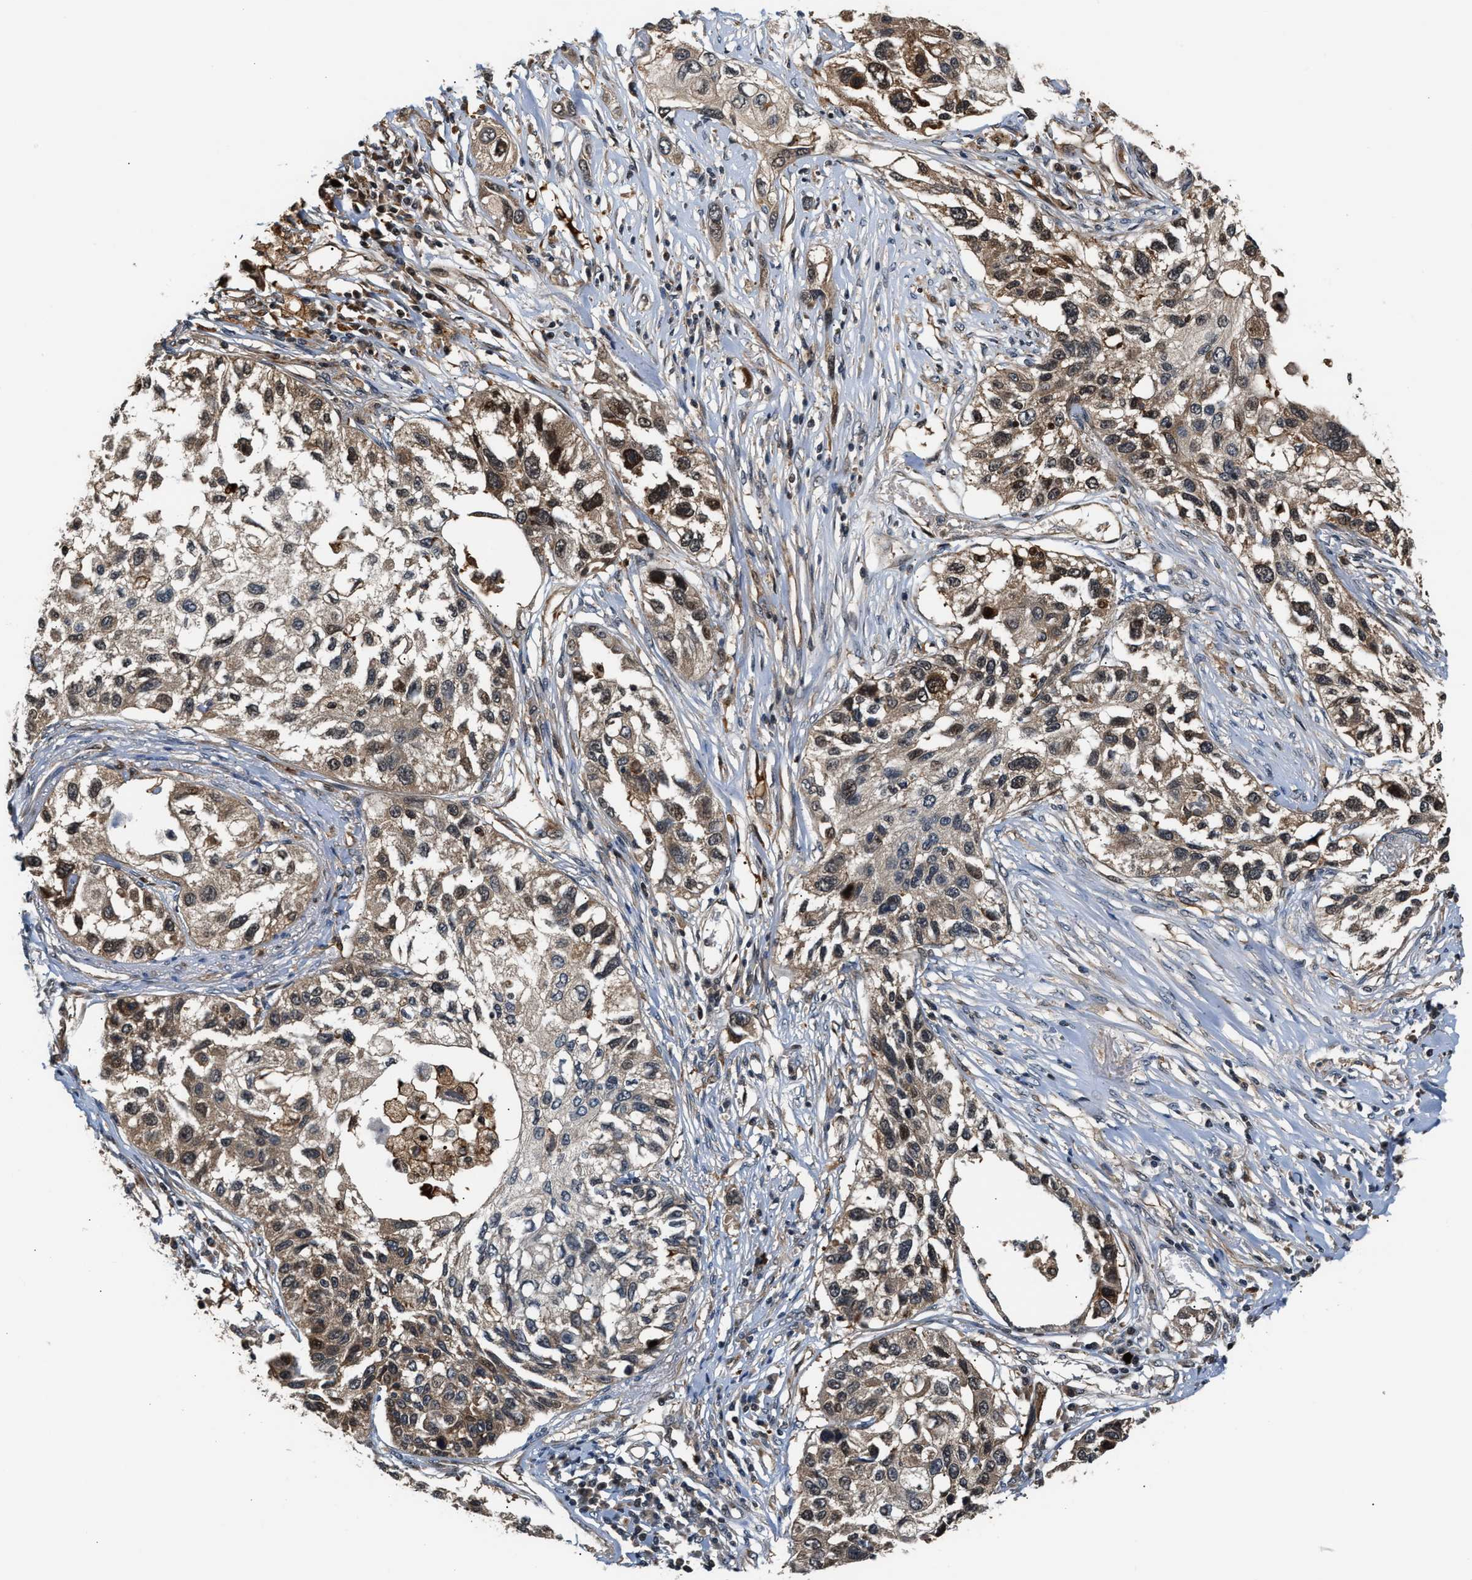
{"staining": {"intensity": "moderate", "quantity": "25%-75%", "location": "cytoplasmic/membranous"}, "tissue": "lung cancer", "cell_type": "Tumor cells", "image_type": "cancer", "snomed": [{"axis": "morphology", "description": "Squamous cell carcinoma, NOS"}, {"axis": "topography", "description": "Lung"}], "caption": "Brown immunohistochemical staining in human lung squamous cell carcinoma shows moderate cytoplasmic/membranous positivity in about 25%-75% of tumor cells. (Brightfield microscopy of DAB IHC at high magnification).", "gene": "TUT7", "patient": {"sex": "male", "age": 71}}